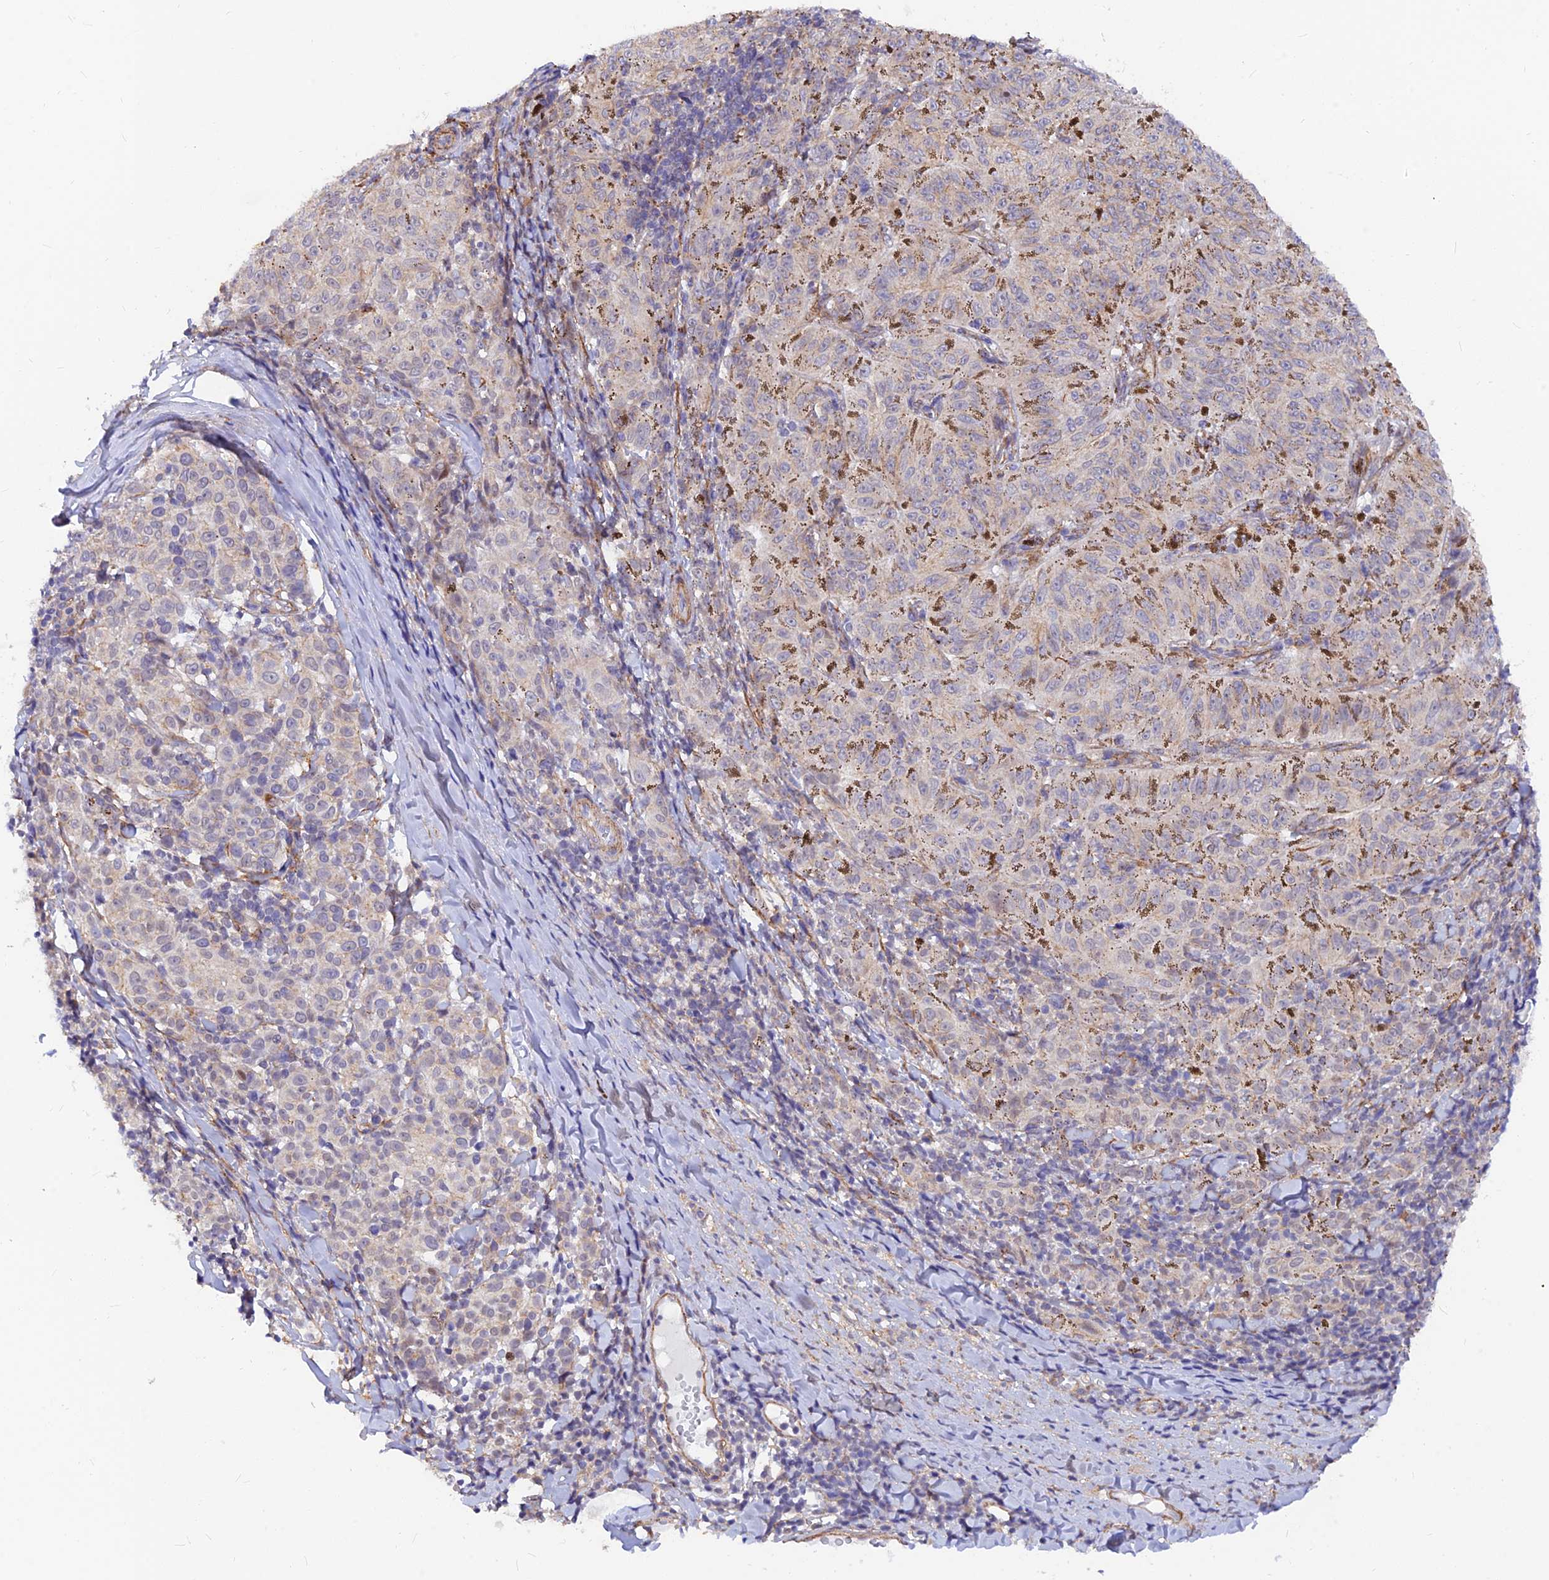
{"staining": {"intensity": "negative", "quantity": "none", "location": "none"}, "tissue": "melanoma", "cell_type": "Tumor cells", "image_type": "cancer", "snomed": [{"axis": "morphology", "description": "Malignant melanoma, NOS"}, {"axis": "topography", "description": "Skin"}], "caption": "Tumor cells are negative for brown protein staining in malignant melanoma.", "gene": "VSTM2L", "patient": {"sex": "female", "age": 72}}